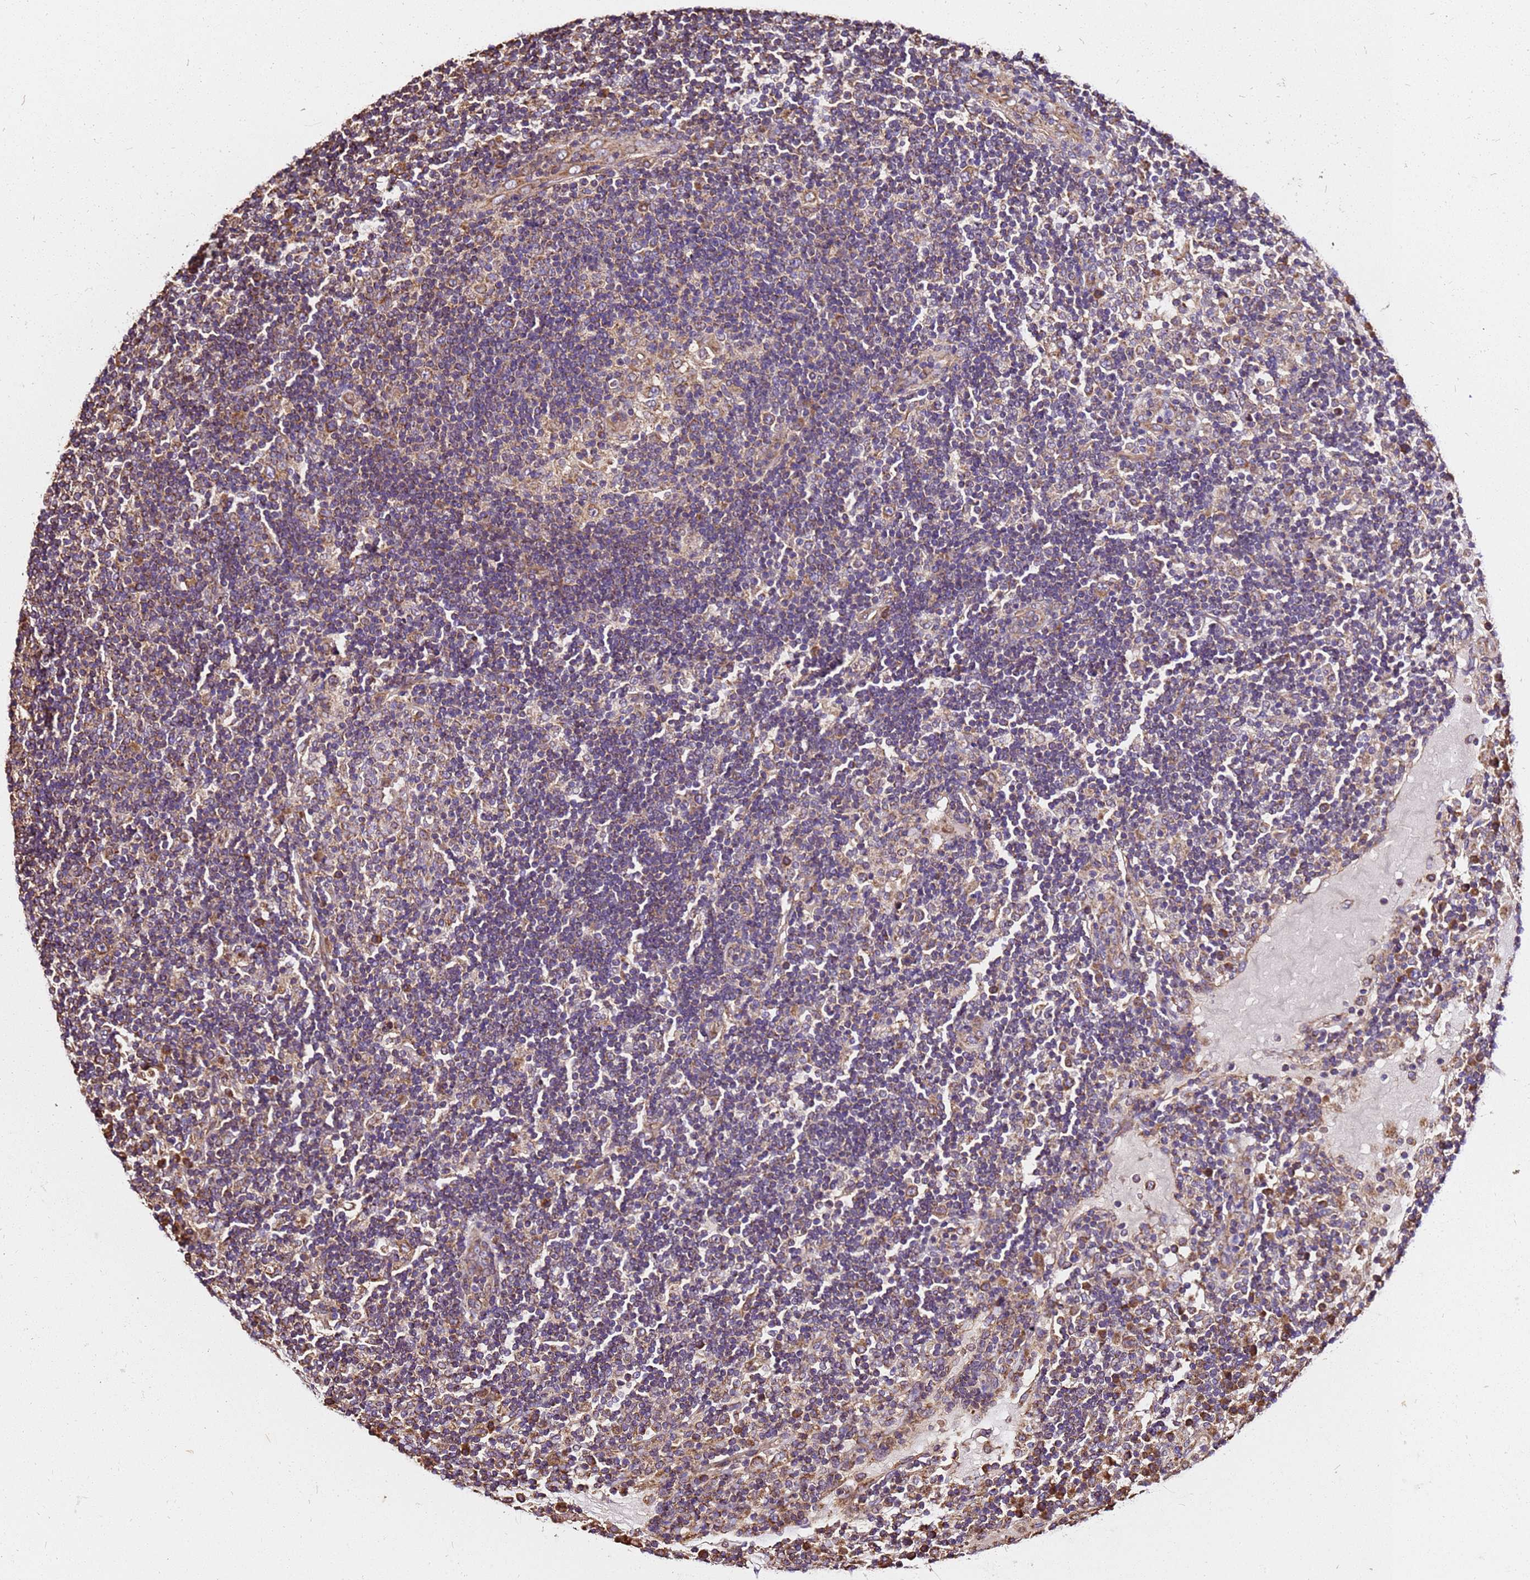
{"staining": {"intensity": "moderate", "quantity": "25%-75%", "location": "cytoplasmic/membranous,nuclear"}, "tissue": "lymph node", "cell_type": "Germinal center cells", "image_type": "normal", "snomed": [{"axis": "morphology", "description": "Normal tissue, NOS"}, {"axis": "topography", "description": "Lymph node"}], "caption": "Brown immunohistochemical staining in normal human lymph node demonstrates moderate cytoplasmic/membranous,nuclear staining in about 25%-75% of germinal center cells. (Brightfield microscopy of DAB IHC at high magnification).", "gene": "LRRIQ1", "patient": {"sex": "female", "age": 53}}